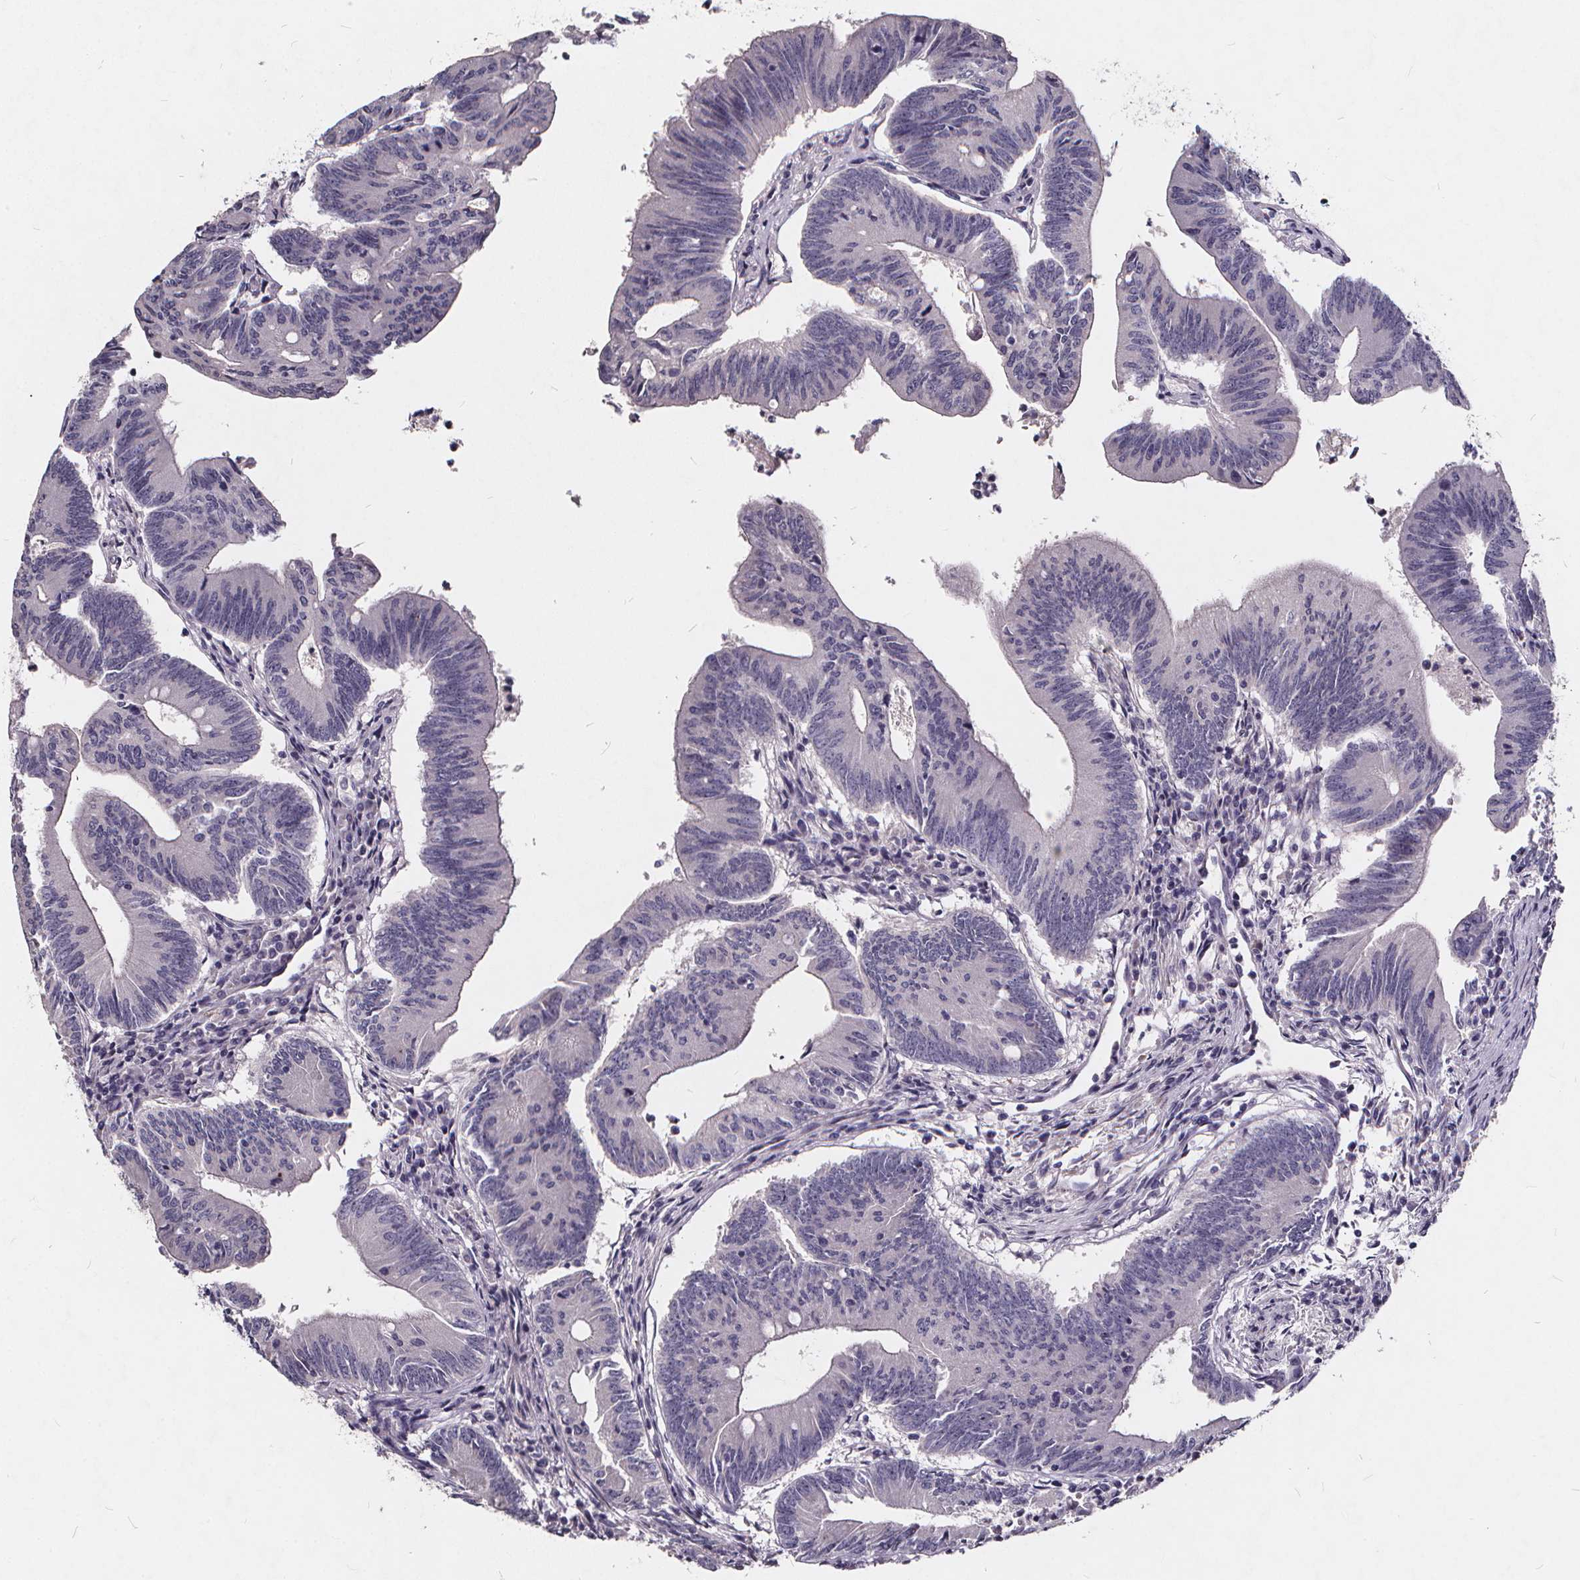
{"staining": {"intensity": "negative", "quantity": "none", "location": "none"}, "tissue": "colorectal cancer", "cell_type": "Tumor cells", "image_type": "cancer", "snomed": [{"axis": "morphology", "description": "Adenocarcinoma, NOS"}, {"axis": "topography", "description": "Colon"}], "caption": "Immunohistochemistry (IHC) photomicrograph of neoplastic tissue: human adenocarcinoma (colorectal) stained with DAB (3,3'-diaminobenzidine) shows no significant protein staining in tumor cells.", "gene": "TSPAN14", "patient": {"sex": "female", "age": 70}}